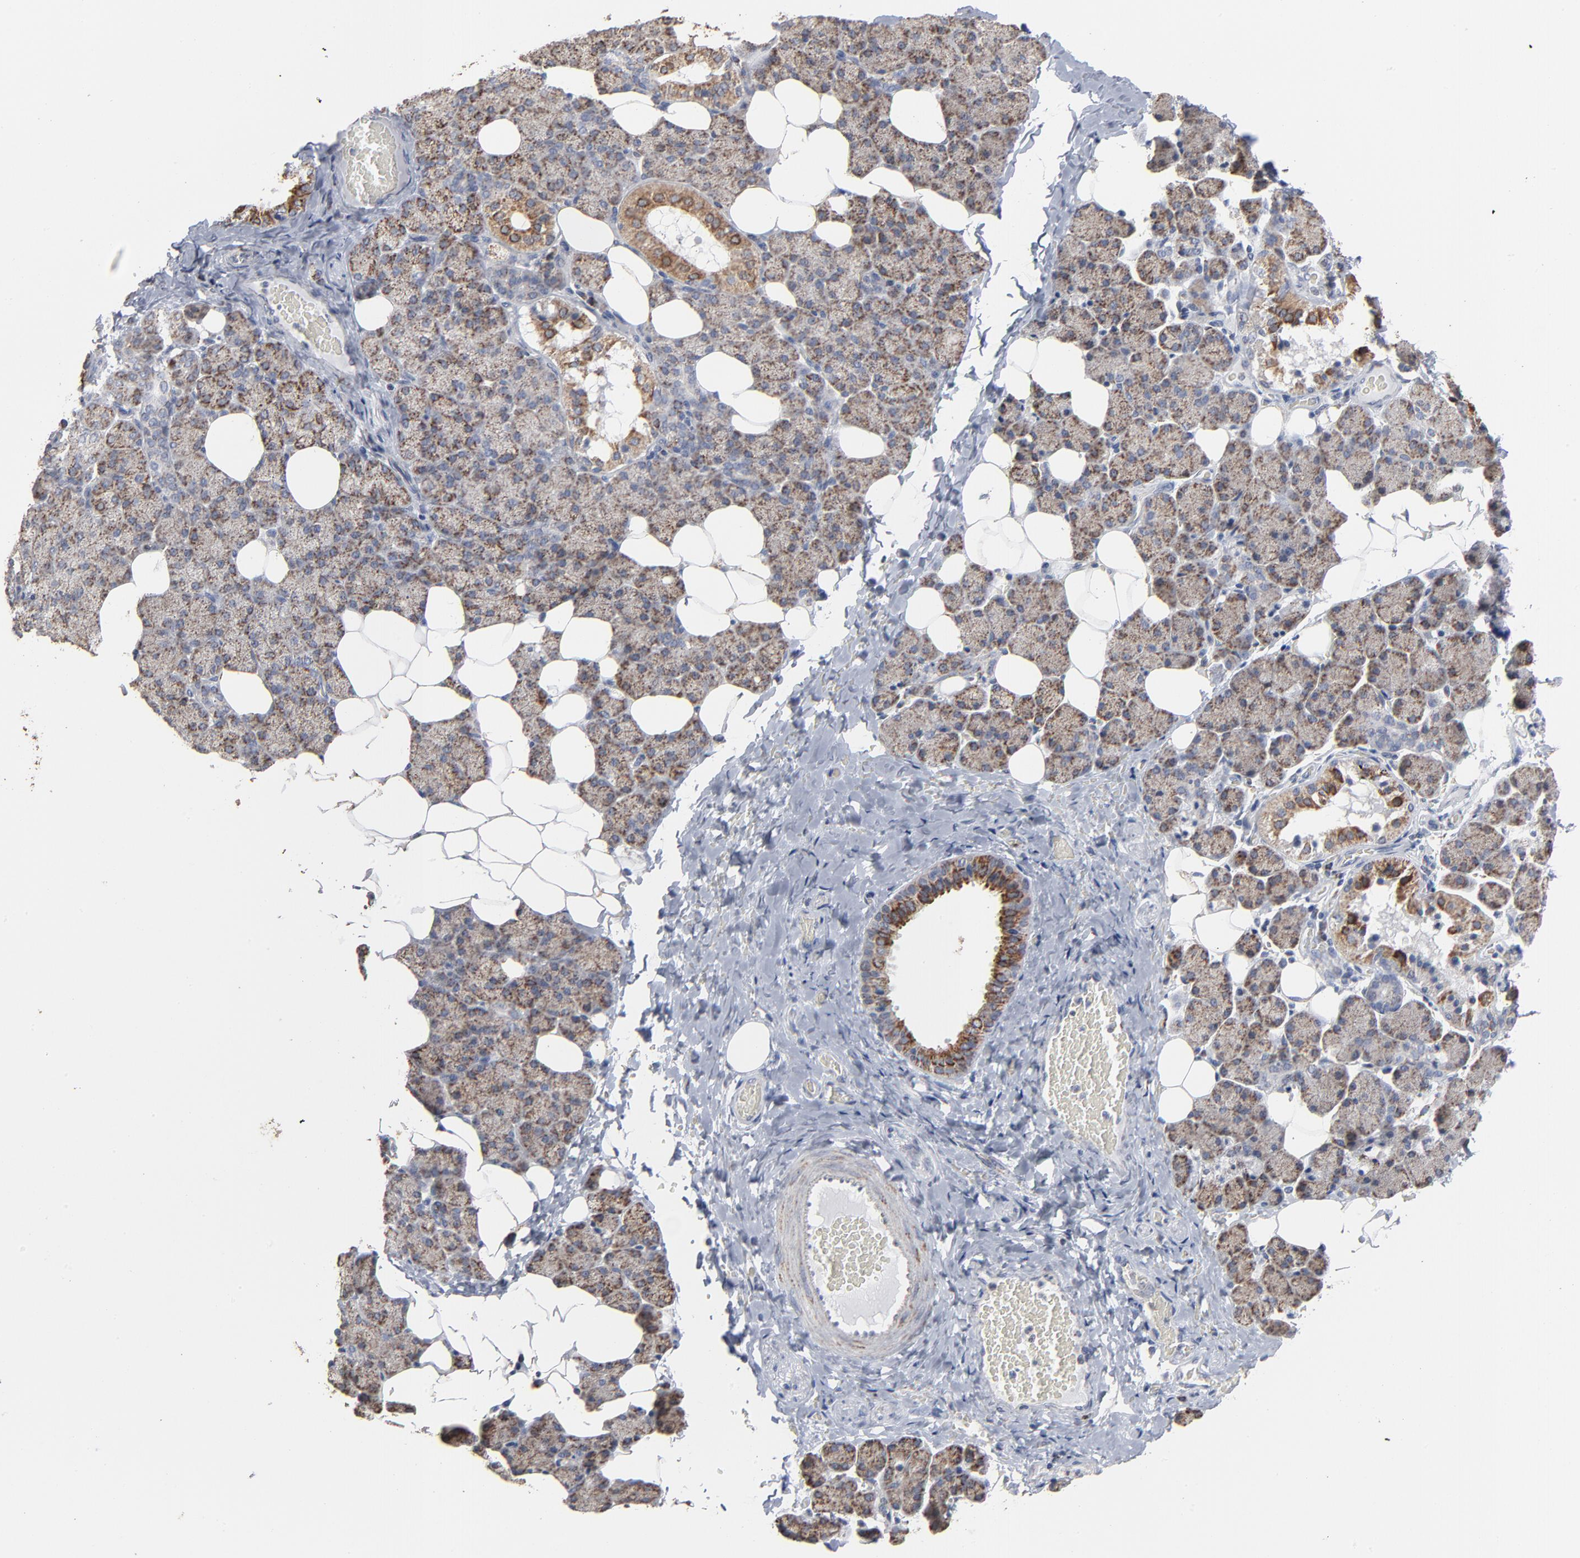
{"staining": {"intensity": "moderate", "quantity": ">75%", "location": "cytoplasmic/membranous"}, "tissue": "salivary gland", "cell_type": "Glandular cells", "image_type": "normal", "snomed": [{"axis": "morphology", "description": "Normal tissue, NOS"}, {"axis": "topography", "description": "Lymph node"}, {"axis": "topography", "description": "Salivary gland"}], "caption": "Immunohistochemical staining of normal salivary gland exhibits medium levels of moderate cytoplasmic/membranous staining in approximately >75% of glandular cells.", "gene": "UQCRC1", "patient": {"sex": "male", "age": 8}}